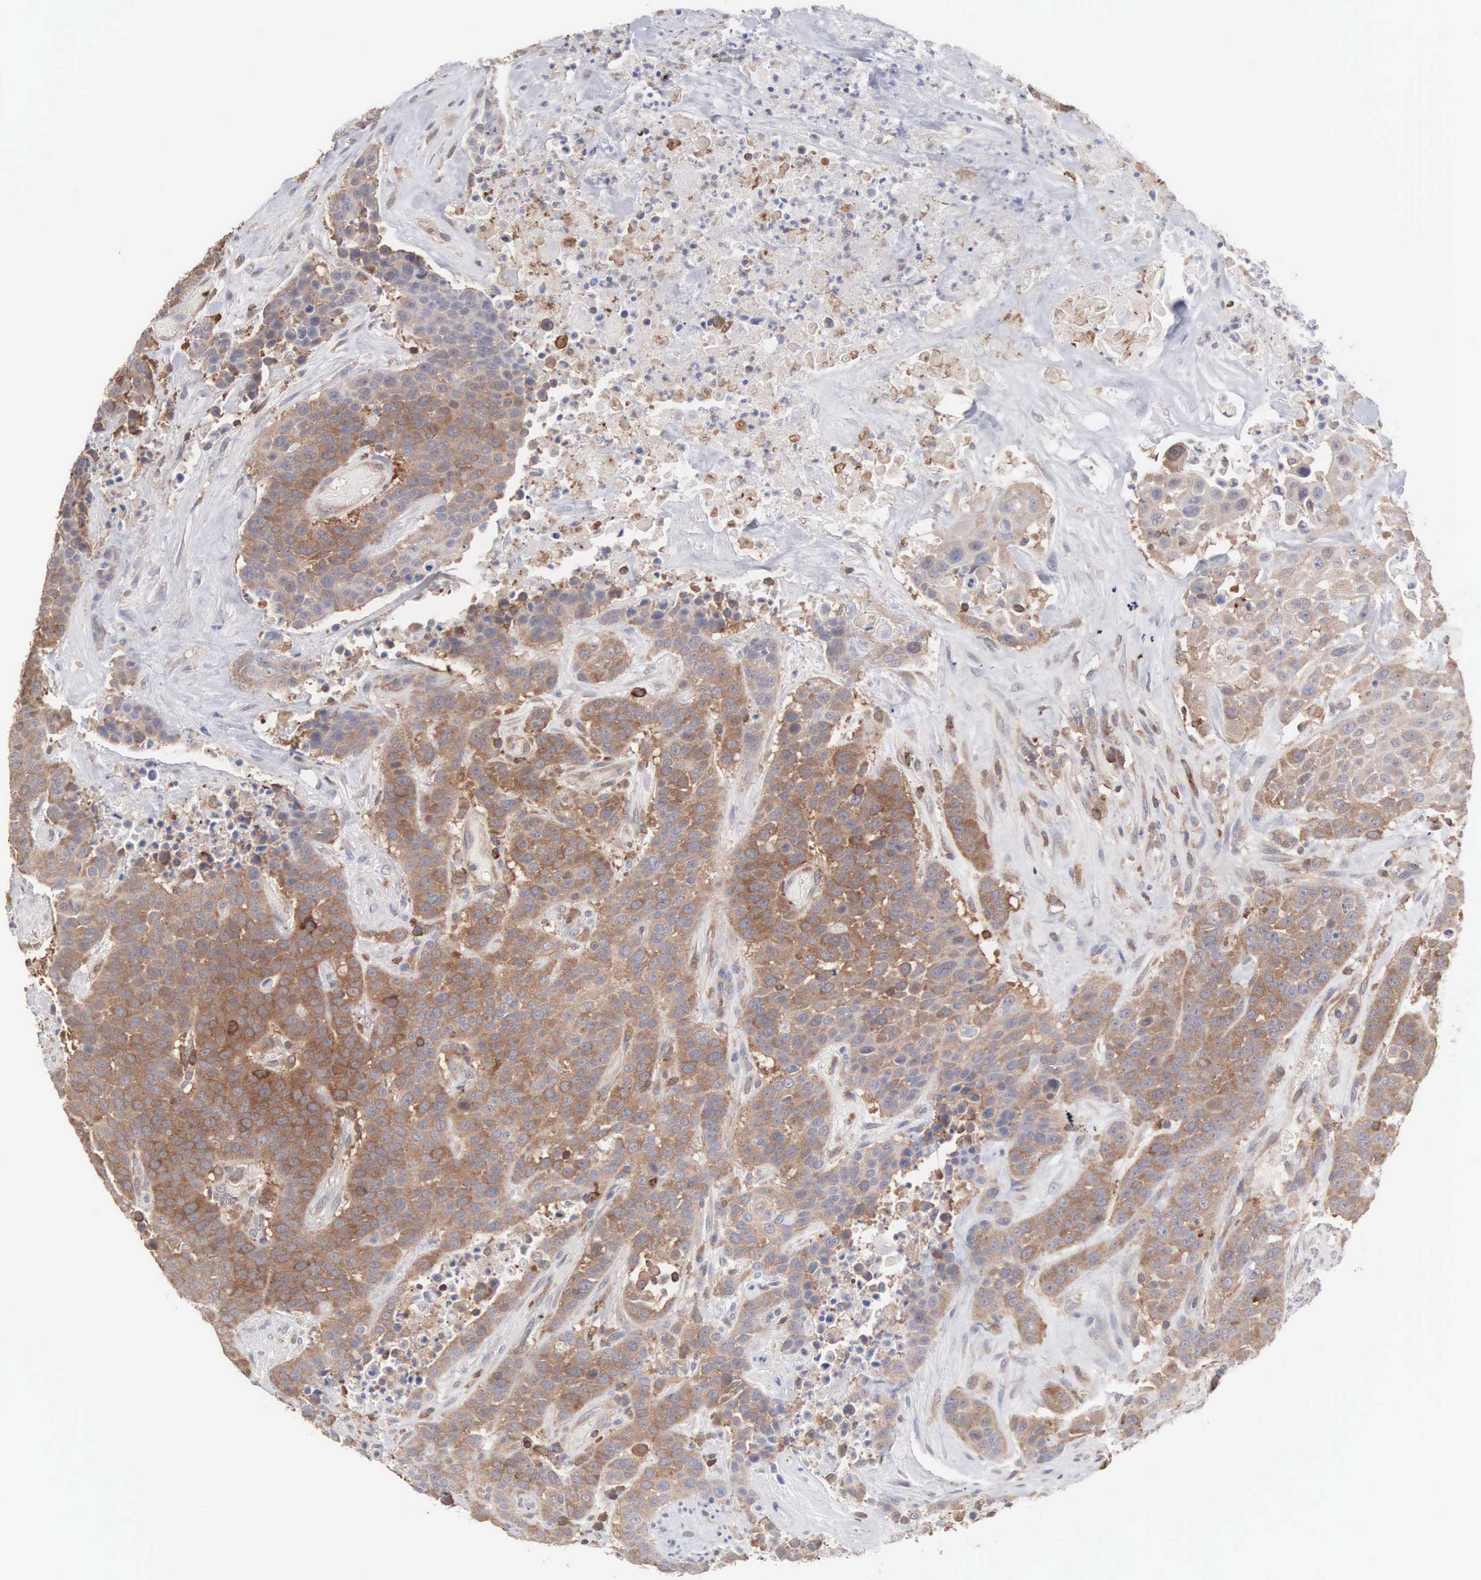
{"staining": {"intensity": "moderate", "quantity": ">75%", "location": "cytoplasmic/membranous"}, "tissue": "urothelial cancer", "cell_type": "Tumor cells", "image_type": "cancer", "snomed": [{"axis": "morphology", "description": "Urothelial carcinoma, High grade"}, {"axis": "topography", "description": "Urinary bladder"}], "caption": "IHC of urothelial cancer reveals medium levels of moderate cytoplasmic/membranous positivity in about >75% of tumor cells.", "gene": "MTHFD1", "patient": {"sex": "male", "age": 74}}